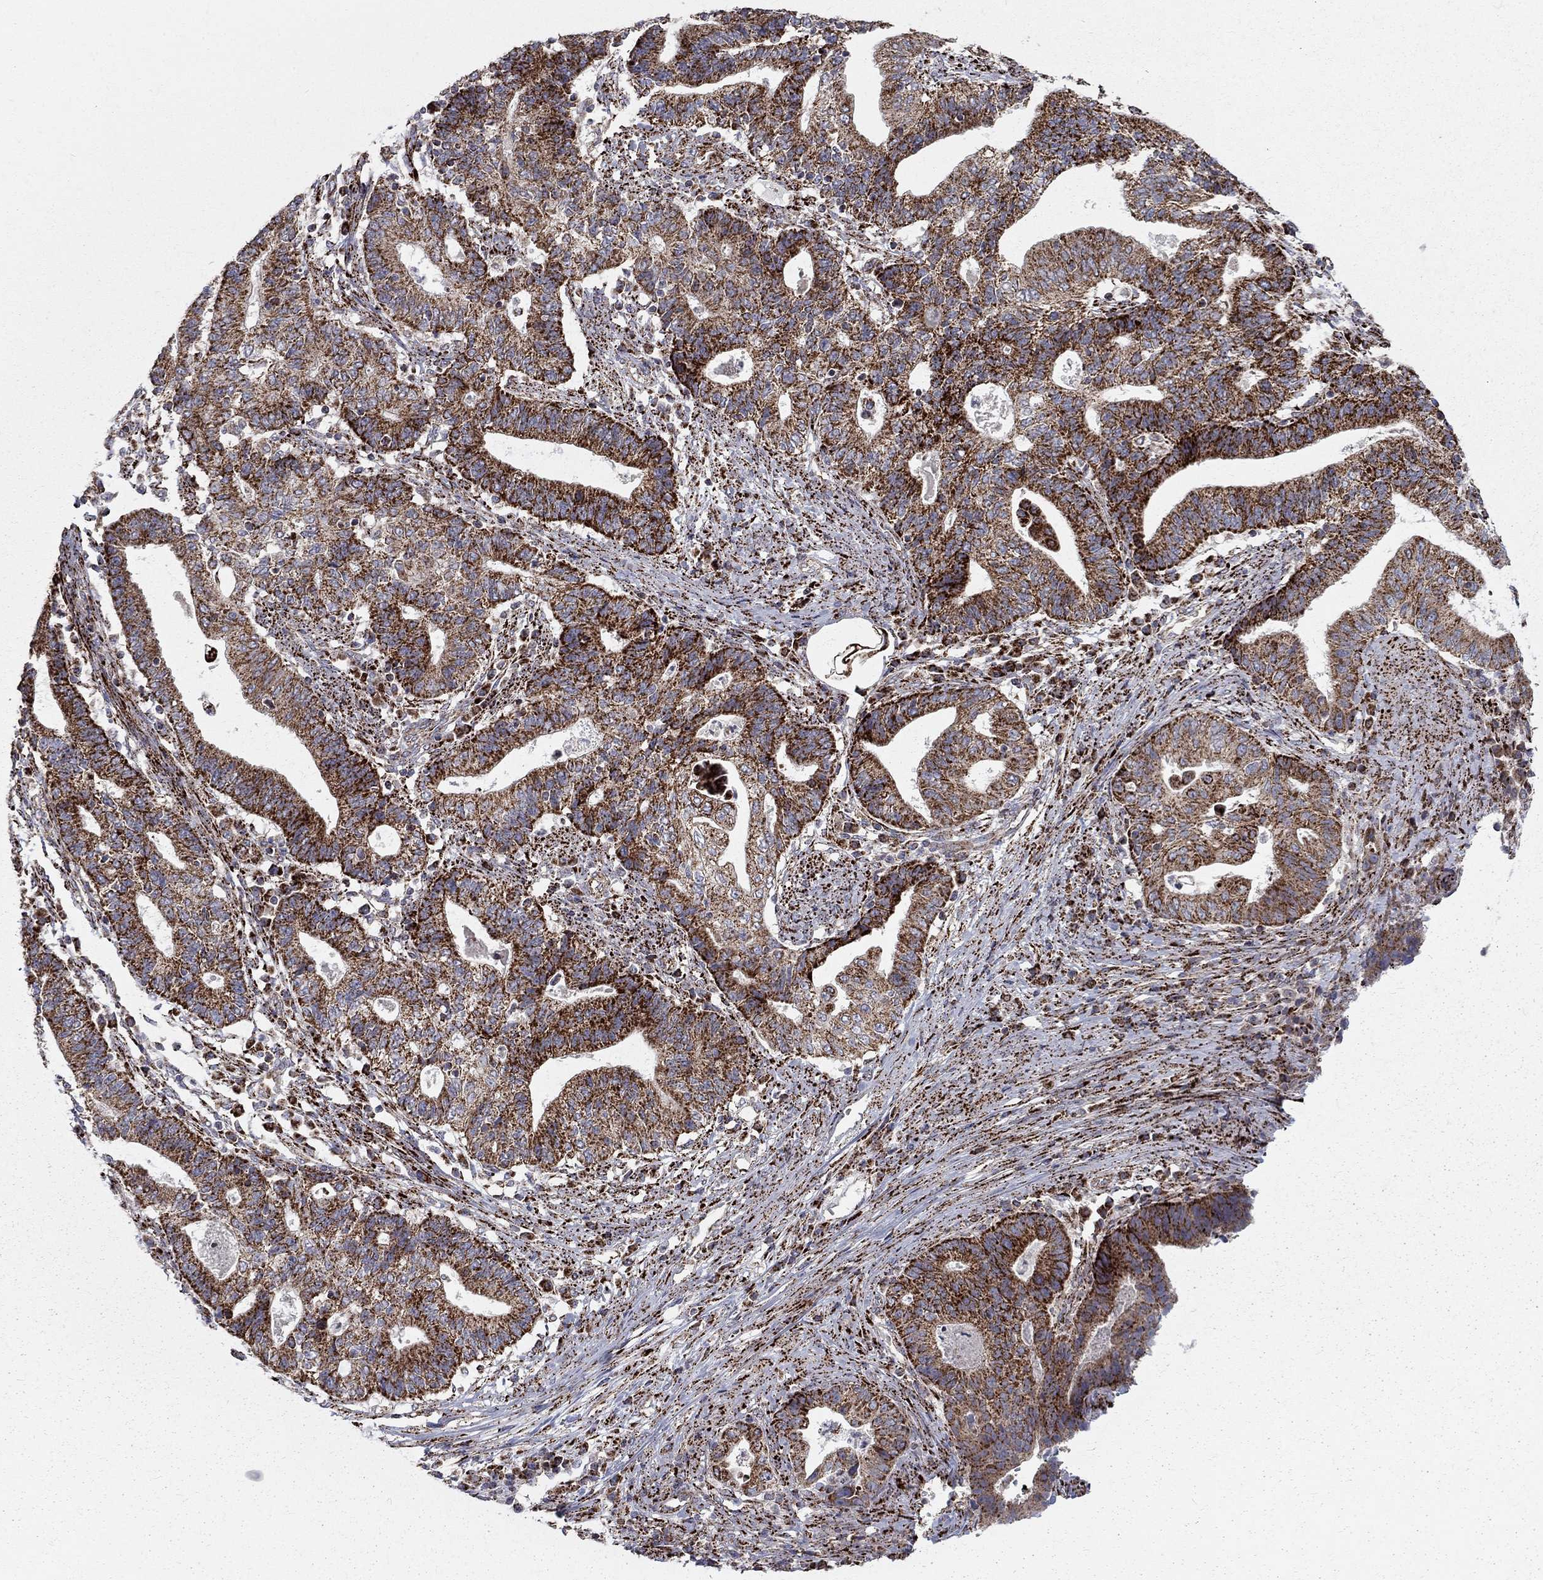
{"staining": {"intensity": "strong", "quantity": ">75%", "location": "cytoplasmic/membranous"}, "tissue": "endometrial cancer", "cell_type": "Tumor cells", "image_type": "cancer", "snomed": [{"axis": "morphology", "description": "Adenocarcinoma, NOS"}, {"axis": "topography", "description": "Uterus"}, {"axis": "topography", "description": "Endometrium"}], "caption": "Immunohistochemistry (IHC) micrograph of human endometrial cancer stained for a protein (brown), which shows high levels of strong cytoplasmic/membranous expression in approximately >75% of tumor cells.", "gene": "ALDH1B1", "patient": {"sex": "female", "age": 54}}